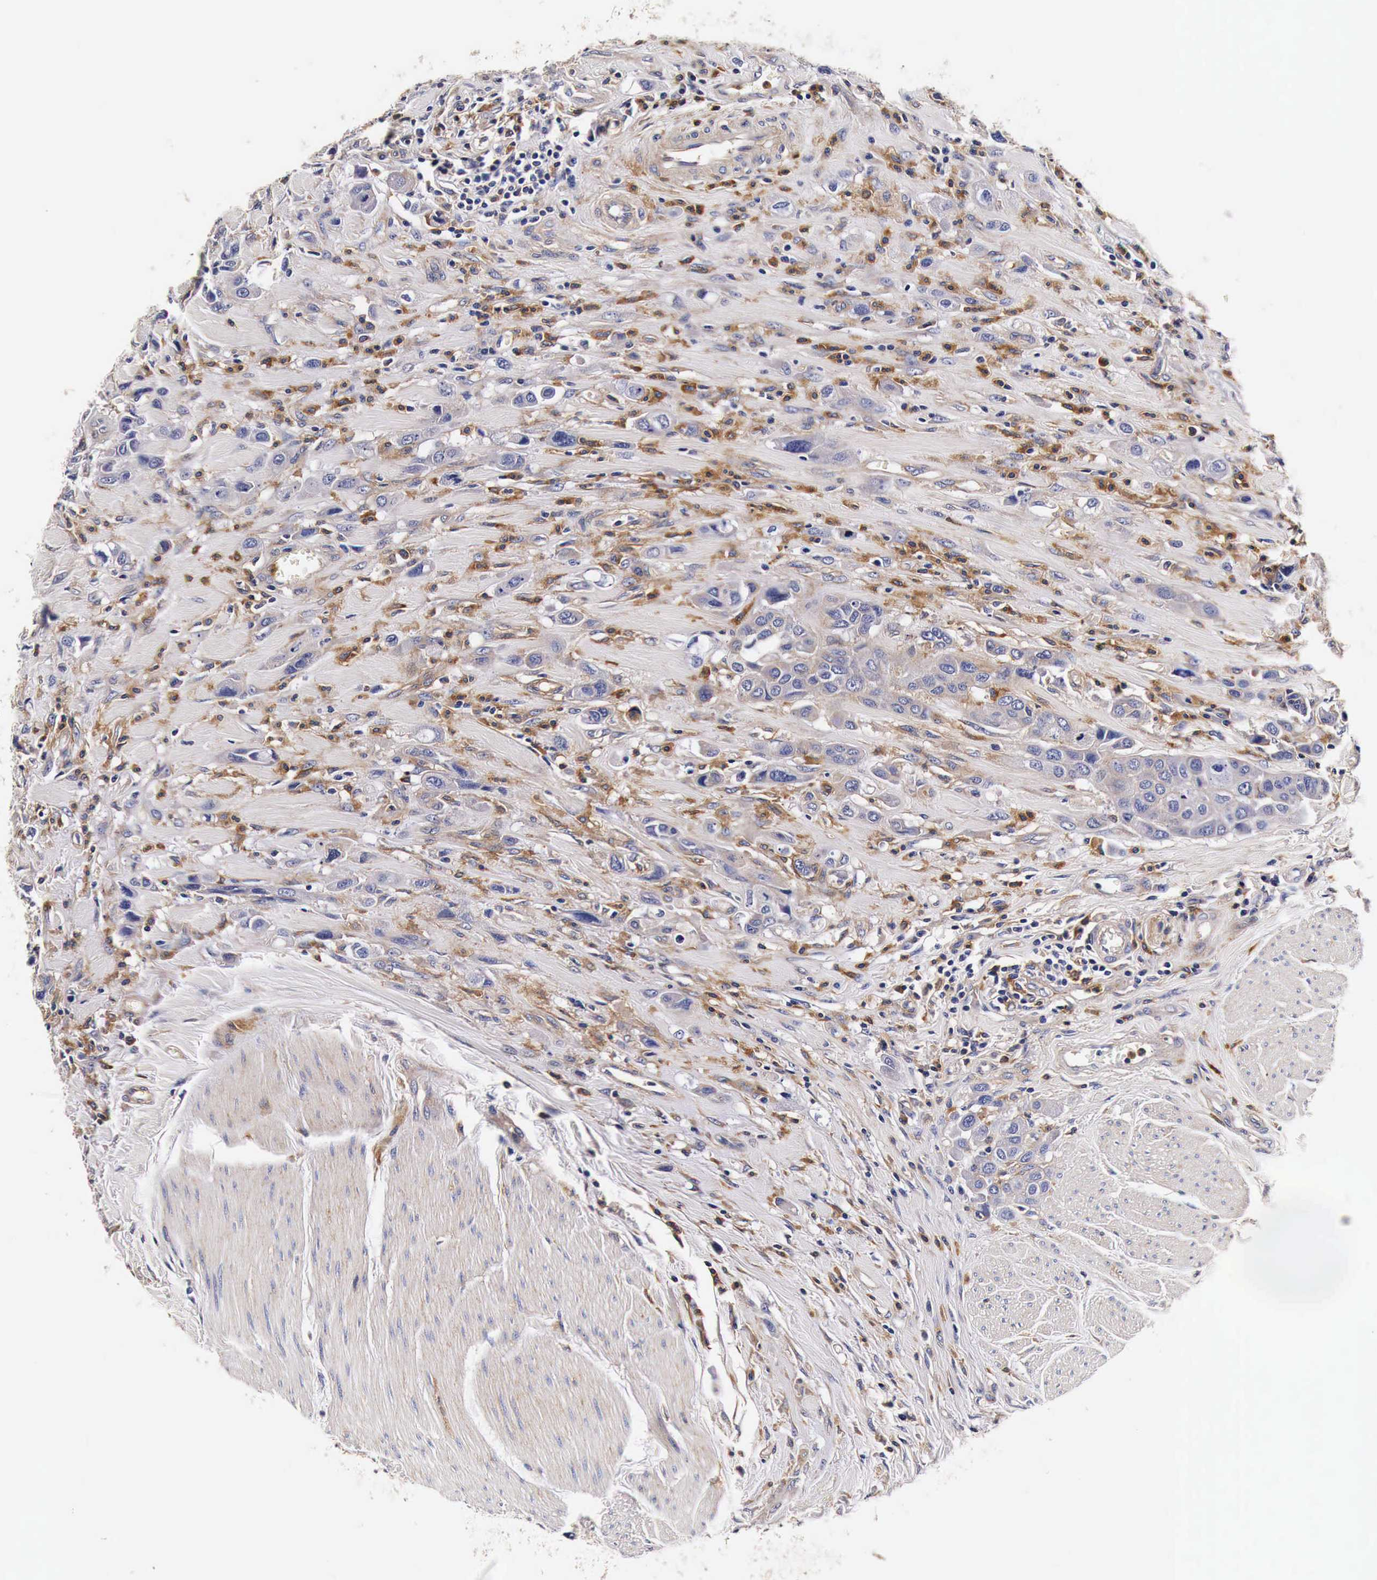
{"staining": {"intensity": "weak", "quantity": "25%-75%", "location": "cytoplasmic/membranous"}, "tissue": "urothelial cancer", "cell_type": "Tumor cells", "image_type": "cancer", "snomed": [{"axis": "morphology", "description": "Urothelial carcinoma, High grade"}, {"axis": "topography", "description": "Urinary bladder"}], "caption": "Weak cytoplasmic/membranous staining is present in approximately 25%-75% of tumor cells in urothelial carcinoma (high-grade).", "gene": "RP2", "patient": {"sex": "male", "age": 50}}